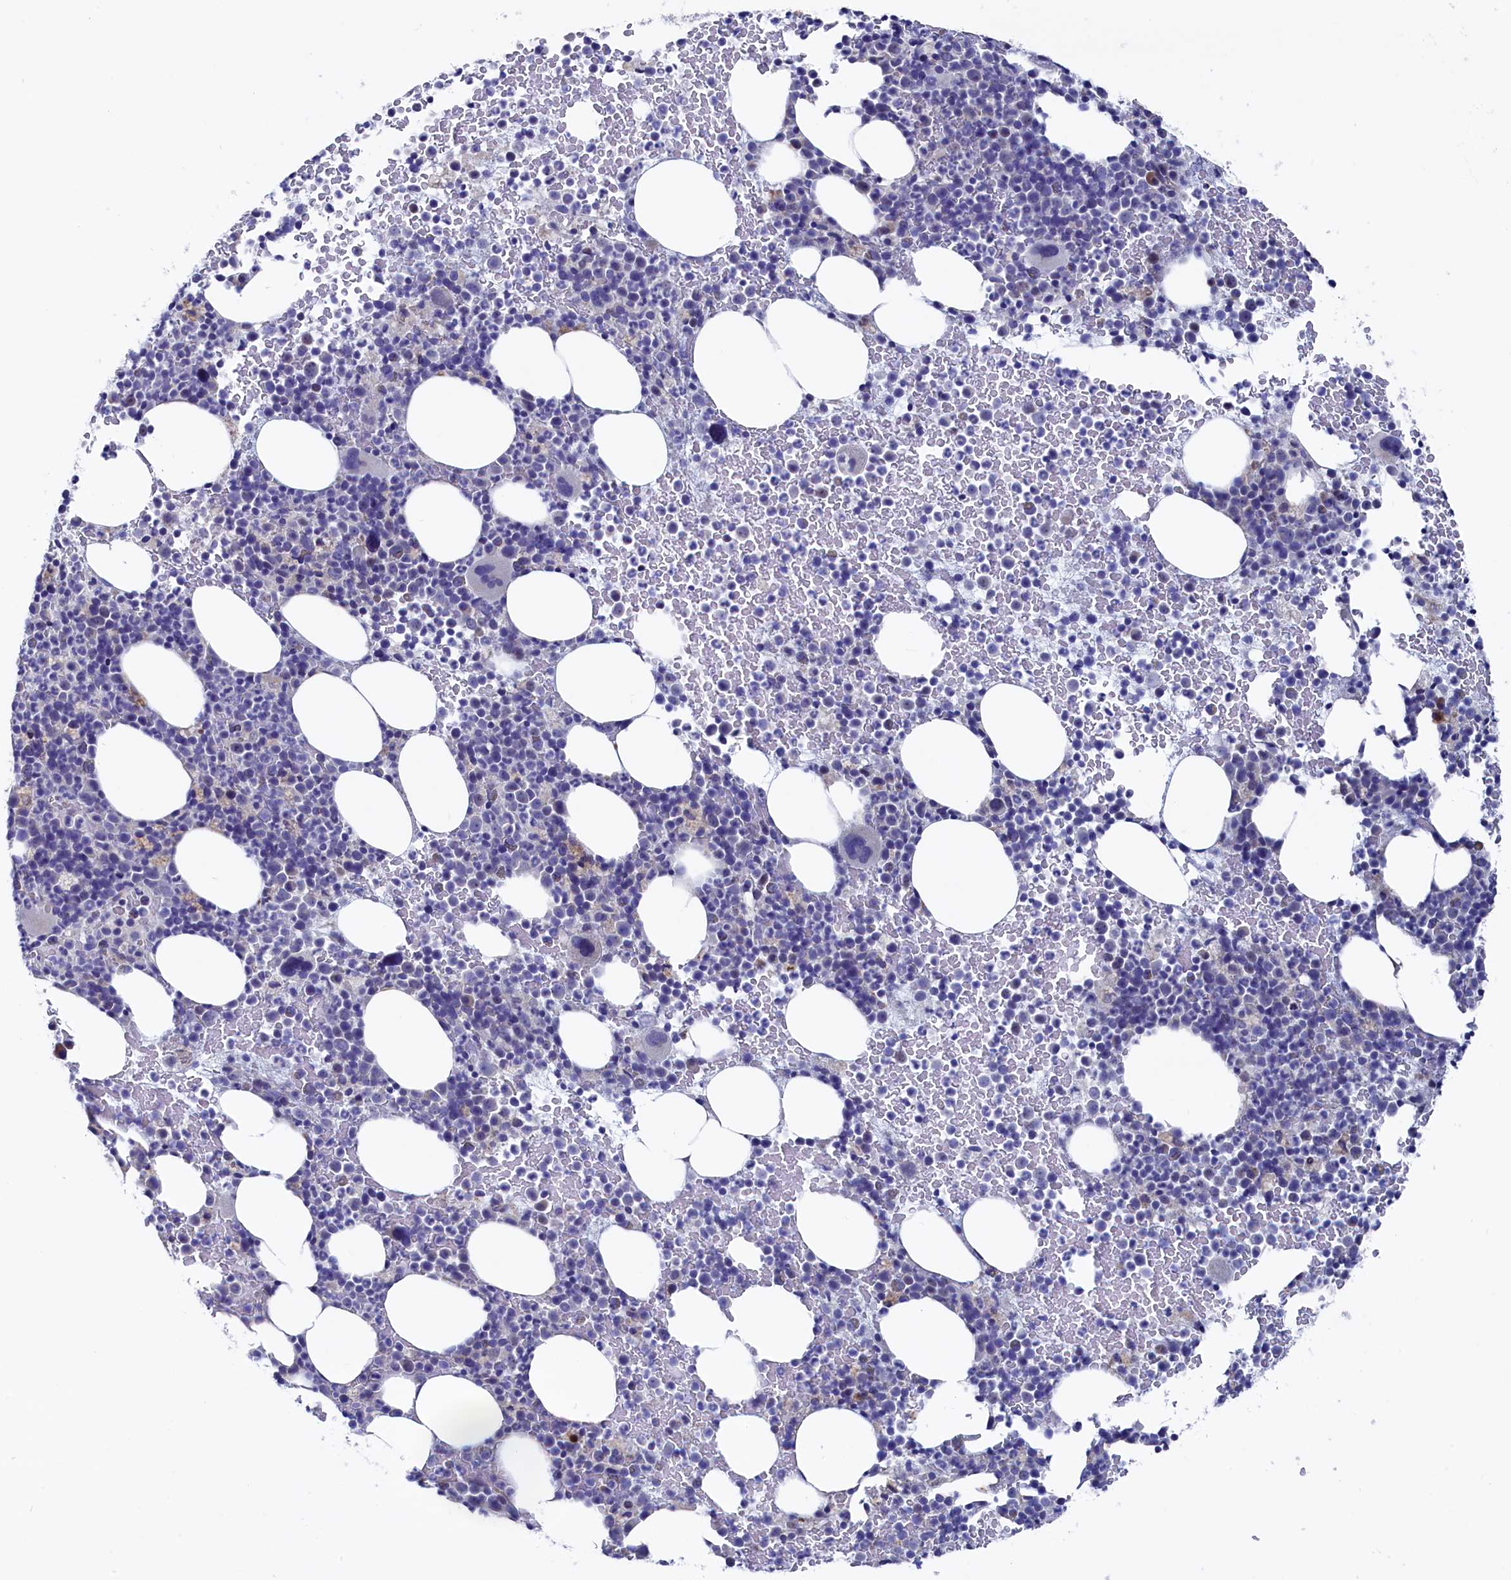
{"staining": {"intensity": "negative", "quantity": "none", "location": "none"}, "tissue": "bone marrow", "cell_type": "Hematopoietic cells", "image_type": "normal", "snomed": [{"axis": "morphology", "description": "Normal tissue, NOS"}, {"axis": "topography", "description": "Bone marrow"}], "caption": "This is a photomicrograph of immunohistochemistry (IHC) staining of unremarkable bone marrow, which shows no expression in hematopoietic cells.", "gene": "NUDT7", "patient": {"sex": "female", "age": 82}}